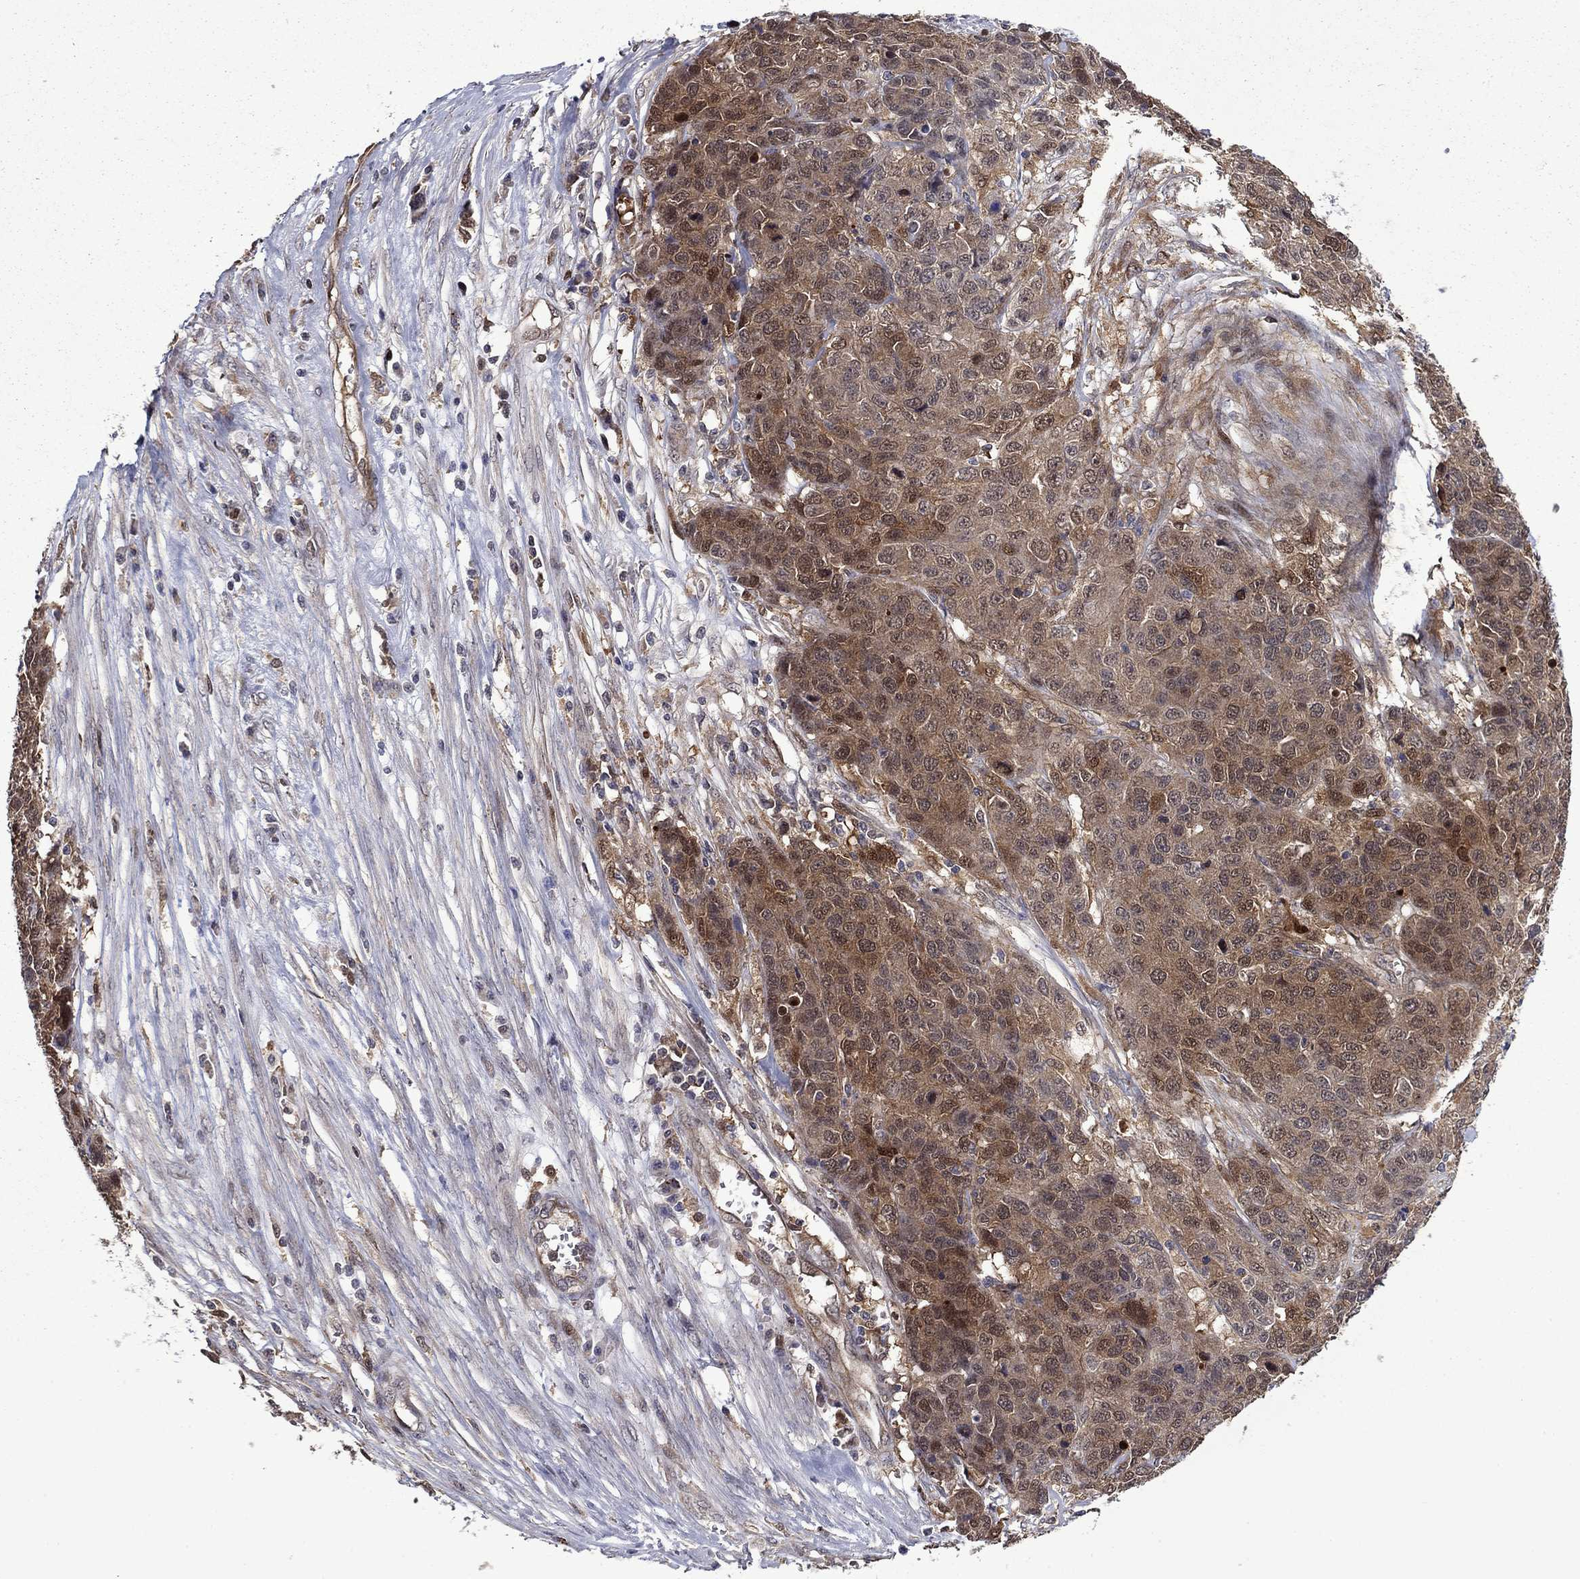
{"staining": {"intensity": "moderate", "quantity": "25%-75%", "location": "nuclear"}, "tissue": "ovarian cancer", "cell_type": "Tumor cells", "image_type": "cancer", "snomed": [{"axis": "morphology", "description": "Cystadenocarcinoma, serous, NOS"}, {"axis": "topography", "description": "Ovary"}], "caption": "Protein expression analysis of ovarian cancer (serous cystadenocarcinoma) shows moderate nuclear expression in about 25%-75% of tumor cells. (IHC, brightfield microscopy, high magnification).", "gene": "TPMT", "patient": {"sex": "female", "age": 87}}